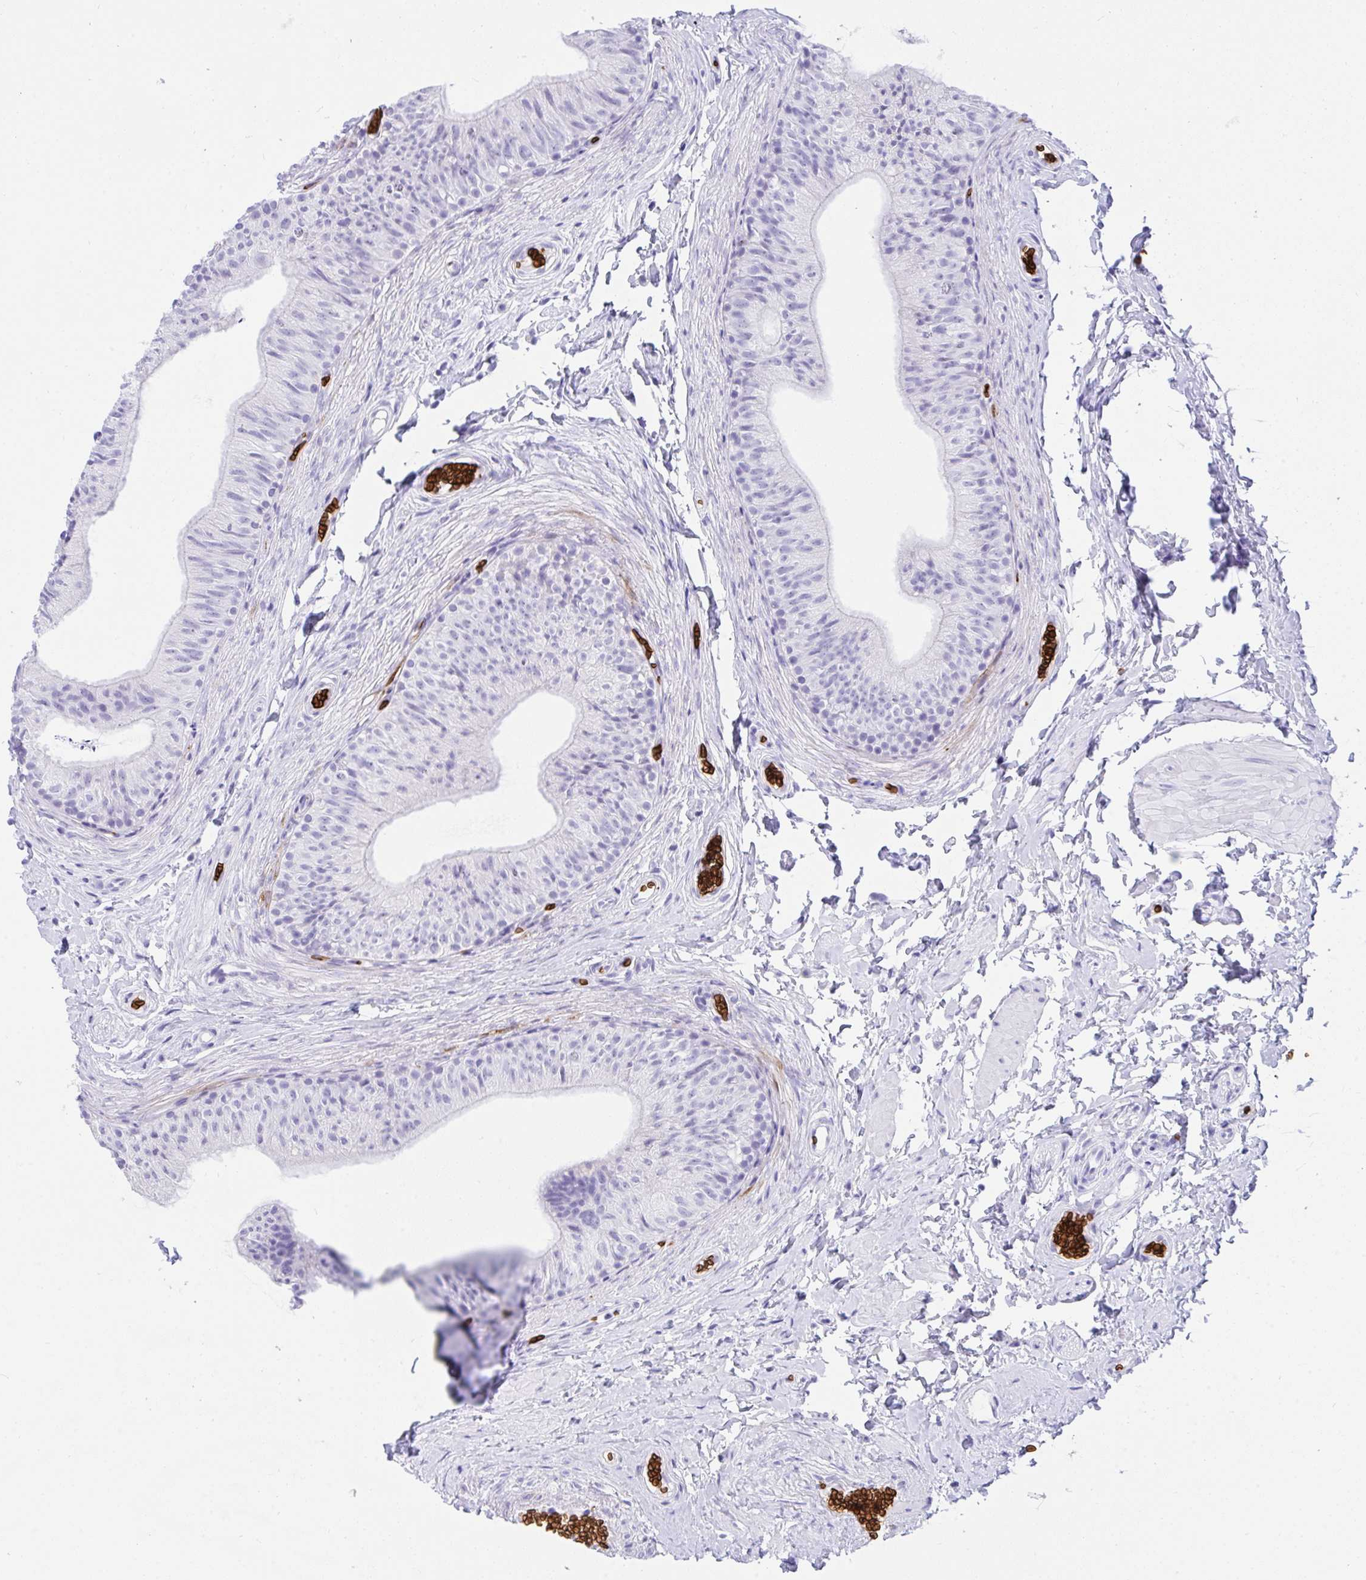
{"staining": {"intensity": "negative", "quantity": "none", "location": "none"}, "tissue": "epididymis", "cell_type": "Glandular cells", "image_type": "normal", "snomed": [{"axis": "morphology", "description": "Normal tissue, NOS"}, {"axis": "topography", "description": "Epididymis, spermatic cord, NOS"}, {"axis": "topography", "description": "Epididymis"}, {"axis": "topography", "description": "Peripheral nerve tissue"}], "caption": "The histopathology image demonstrates no significant positivity in glandular cells of epididymis. (Brightfield microscopy of DAB (3,3'-diaminobenzidine) immunohistochemistry at high magnification).", "gene": "ANK1", "patient": {"sex": "male", "age": 29}}